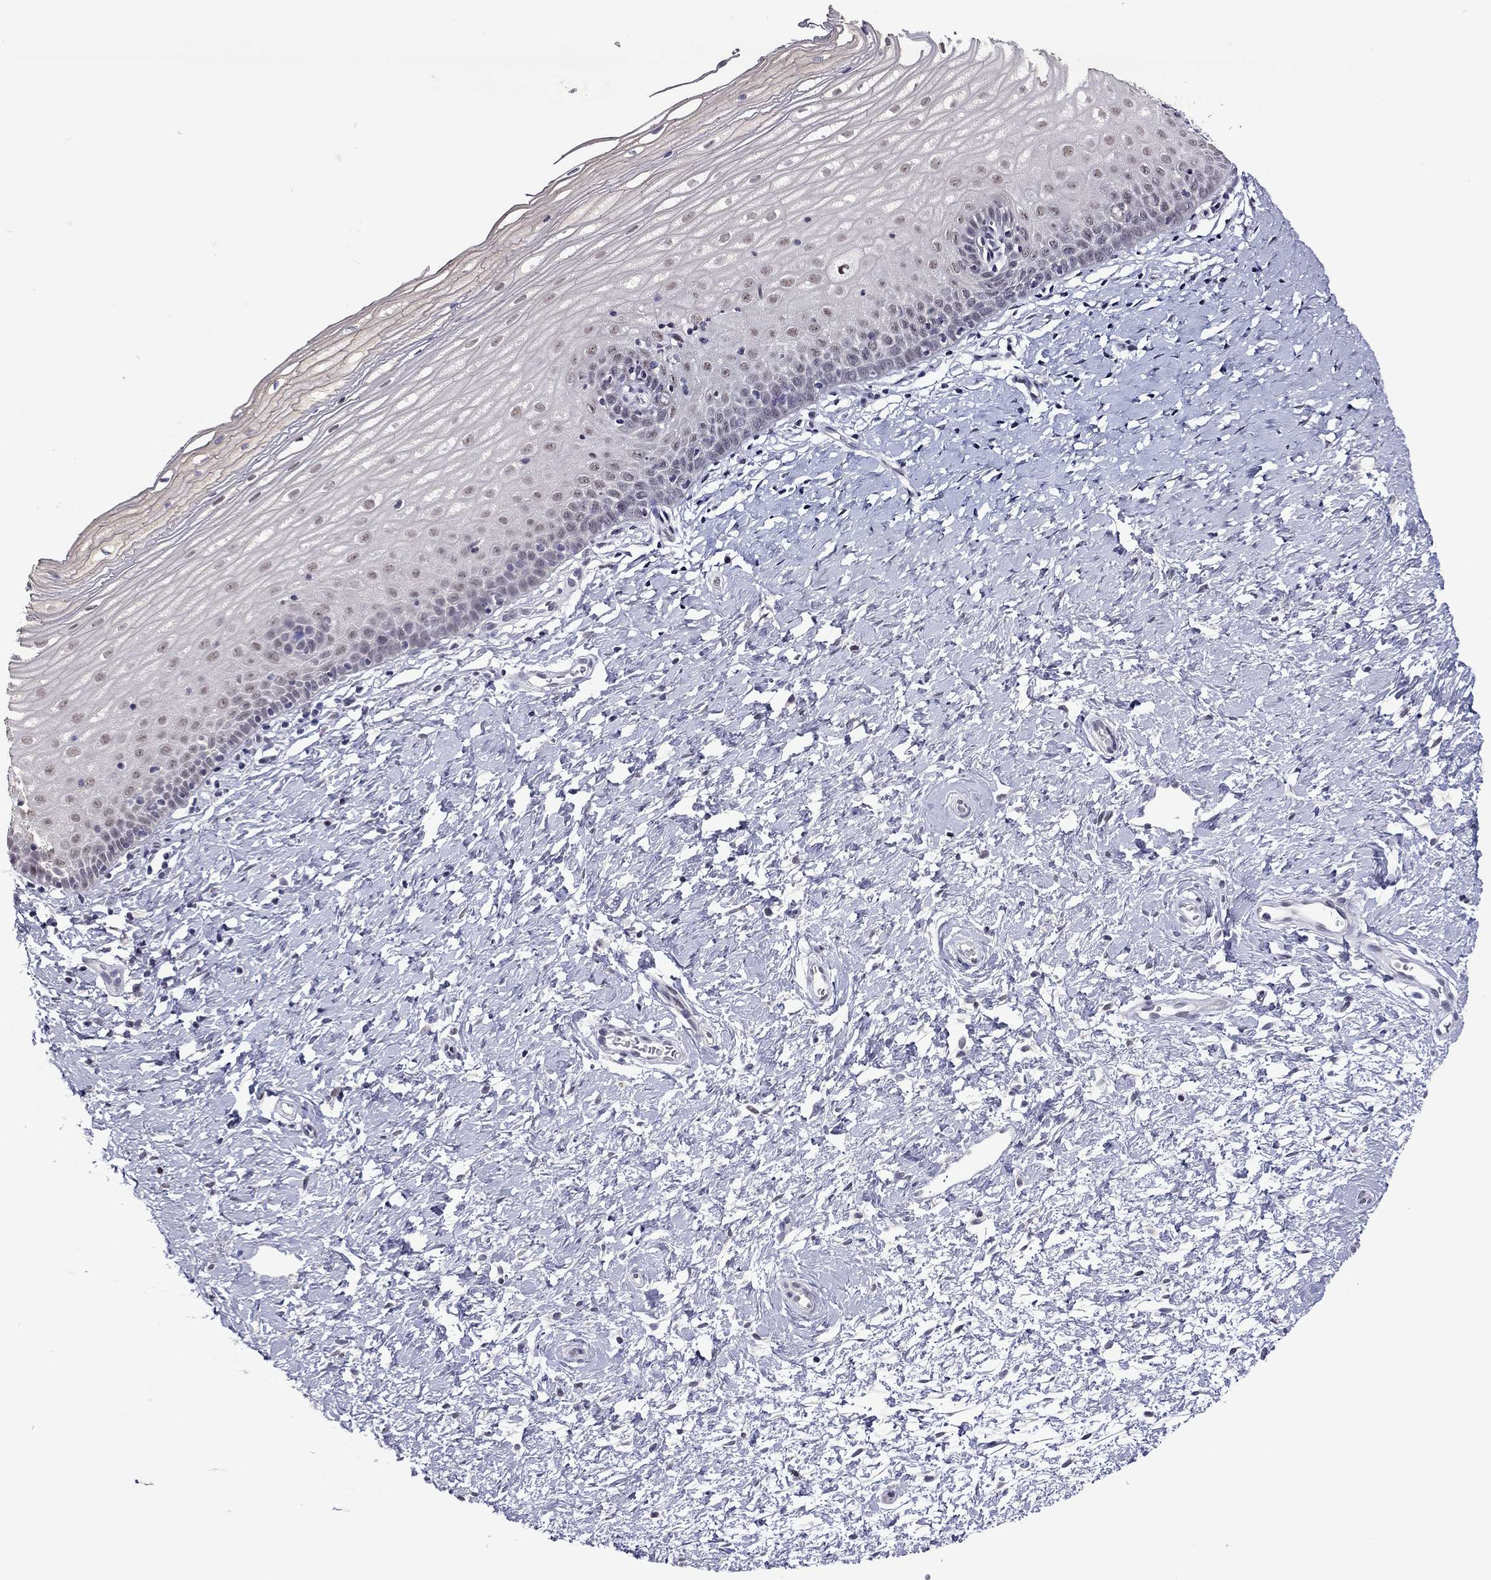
{"staining": {"intensity": "negative", "quantity": "none", "location": "none"}, "tissue": "cervix", "cell_type": "Glandular cells", "image_type": "normal", "snomed": [{"axis": "morphology", "description": "Normal tissue, NOS"}, {"axis": "topography", "description": "Cervix"}], "caption": "Glandular cells are negative for brown protein staining in unremarkable cervix.", "gene": "PPP1R3A", "patient": {"sex": "female", "age": 37}}